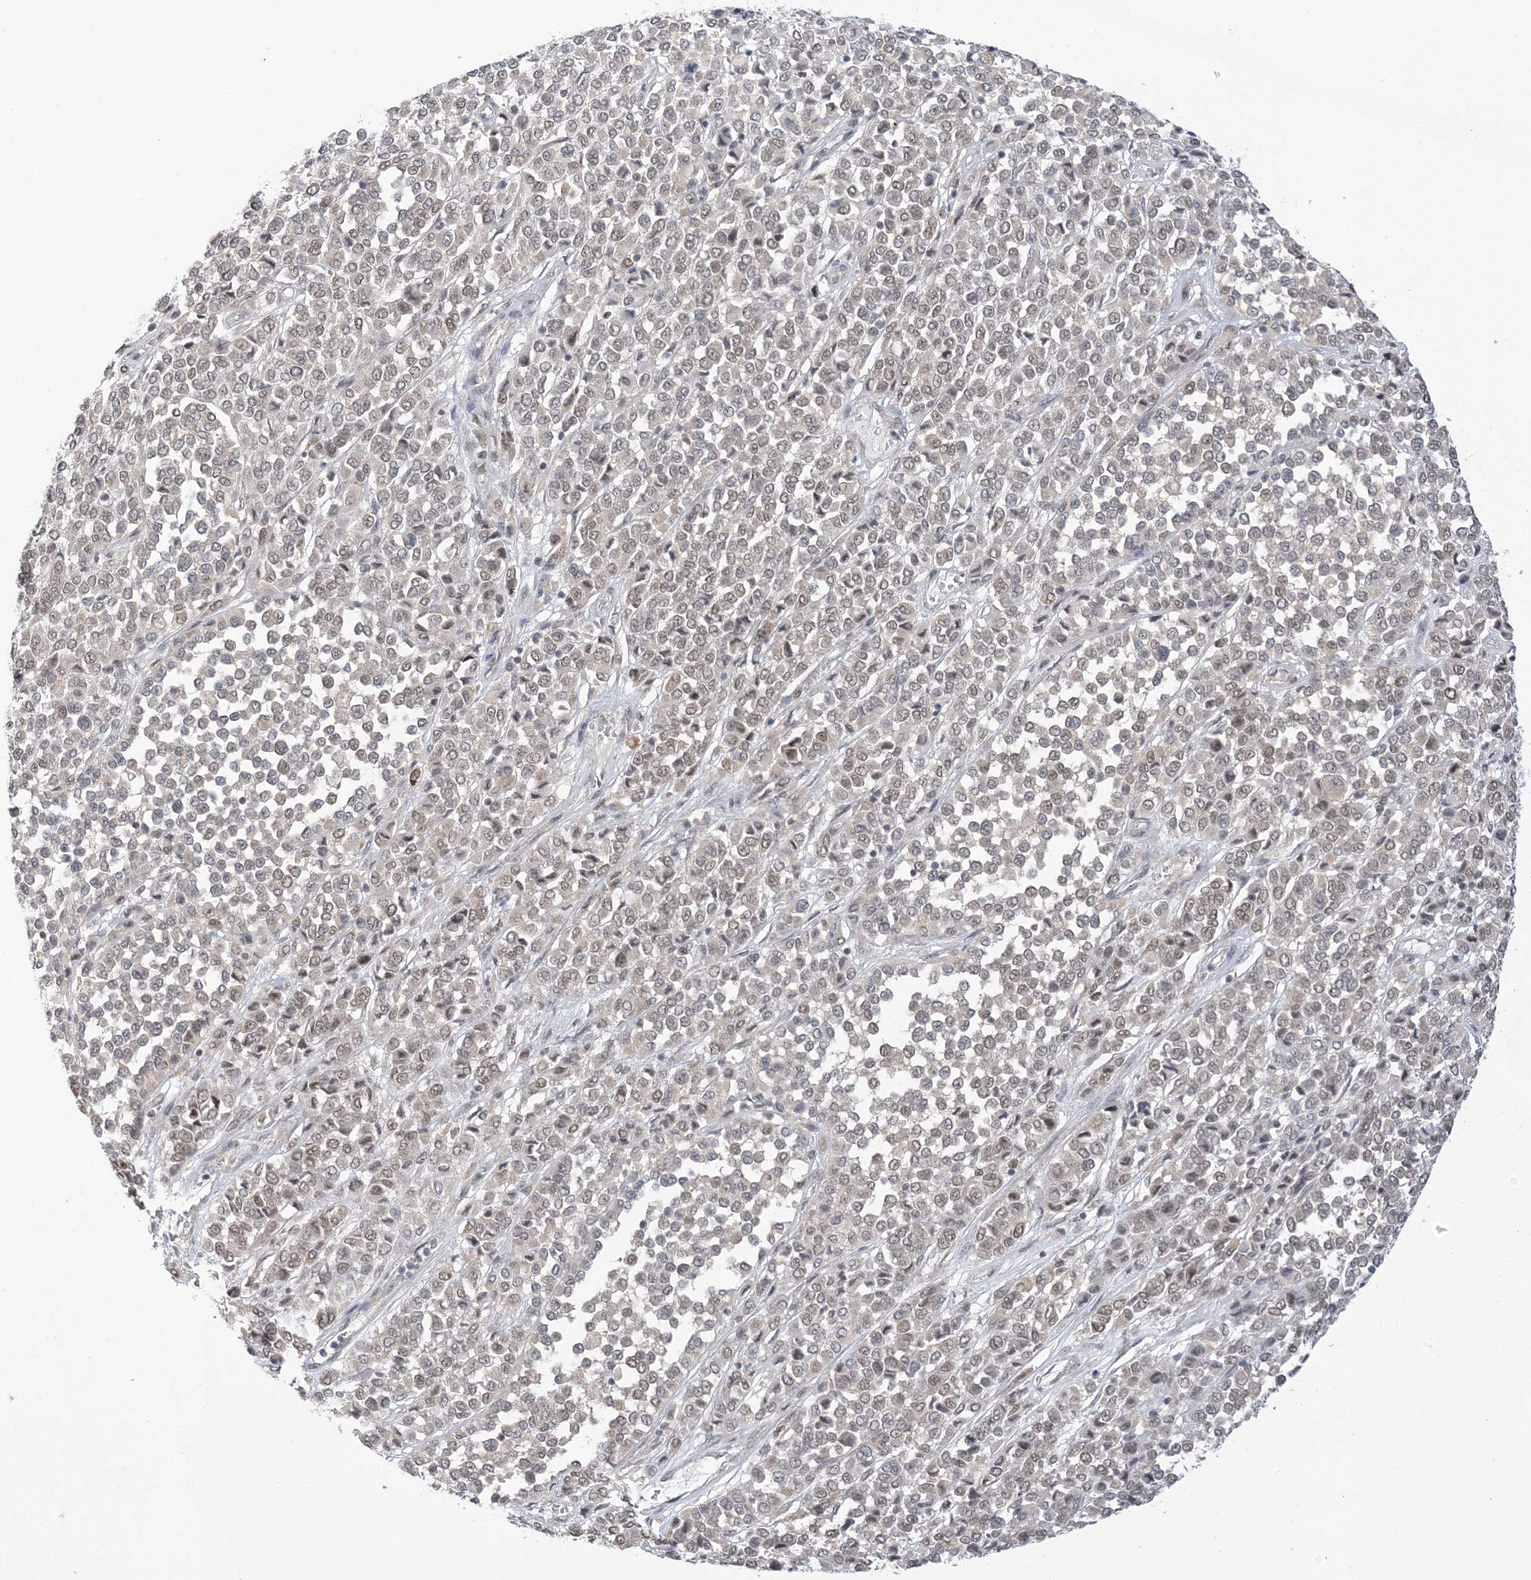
{"staining": {"intensity": "weak", "quantity": "25%-75%", "location": "nuclear"}, "tissue": "melanoma", "cell_type": "Tumor cells", "image_type": "cancer", "snomed": [{"axis": "morphology", "description": "Malignant melanoma, Metastatic site"}, {"axis": "topography", "description": "Pancreas"}], "caption": "DAB immunohistochemical staining of human melanoma shows weak nuclear protein expression in about 25%-75% of tumor cells.", "gene": "RANBP9", "patient": {"sex": "female", "age": 30}}